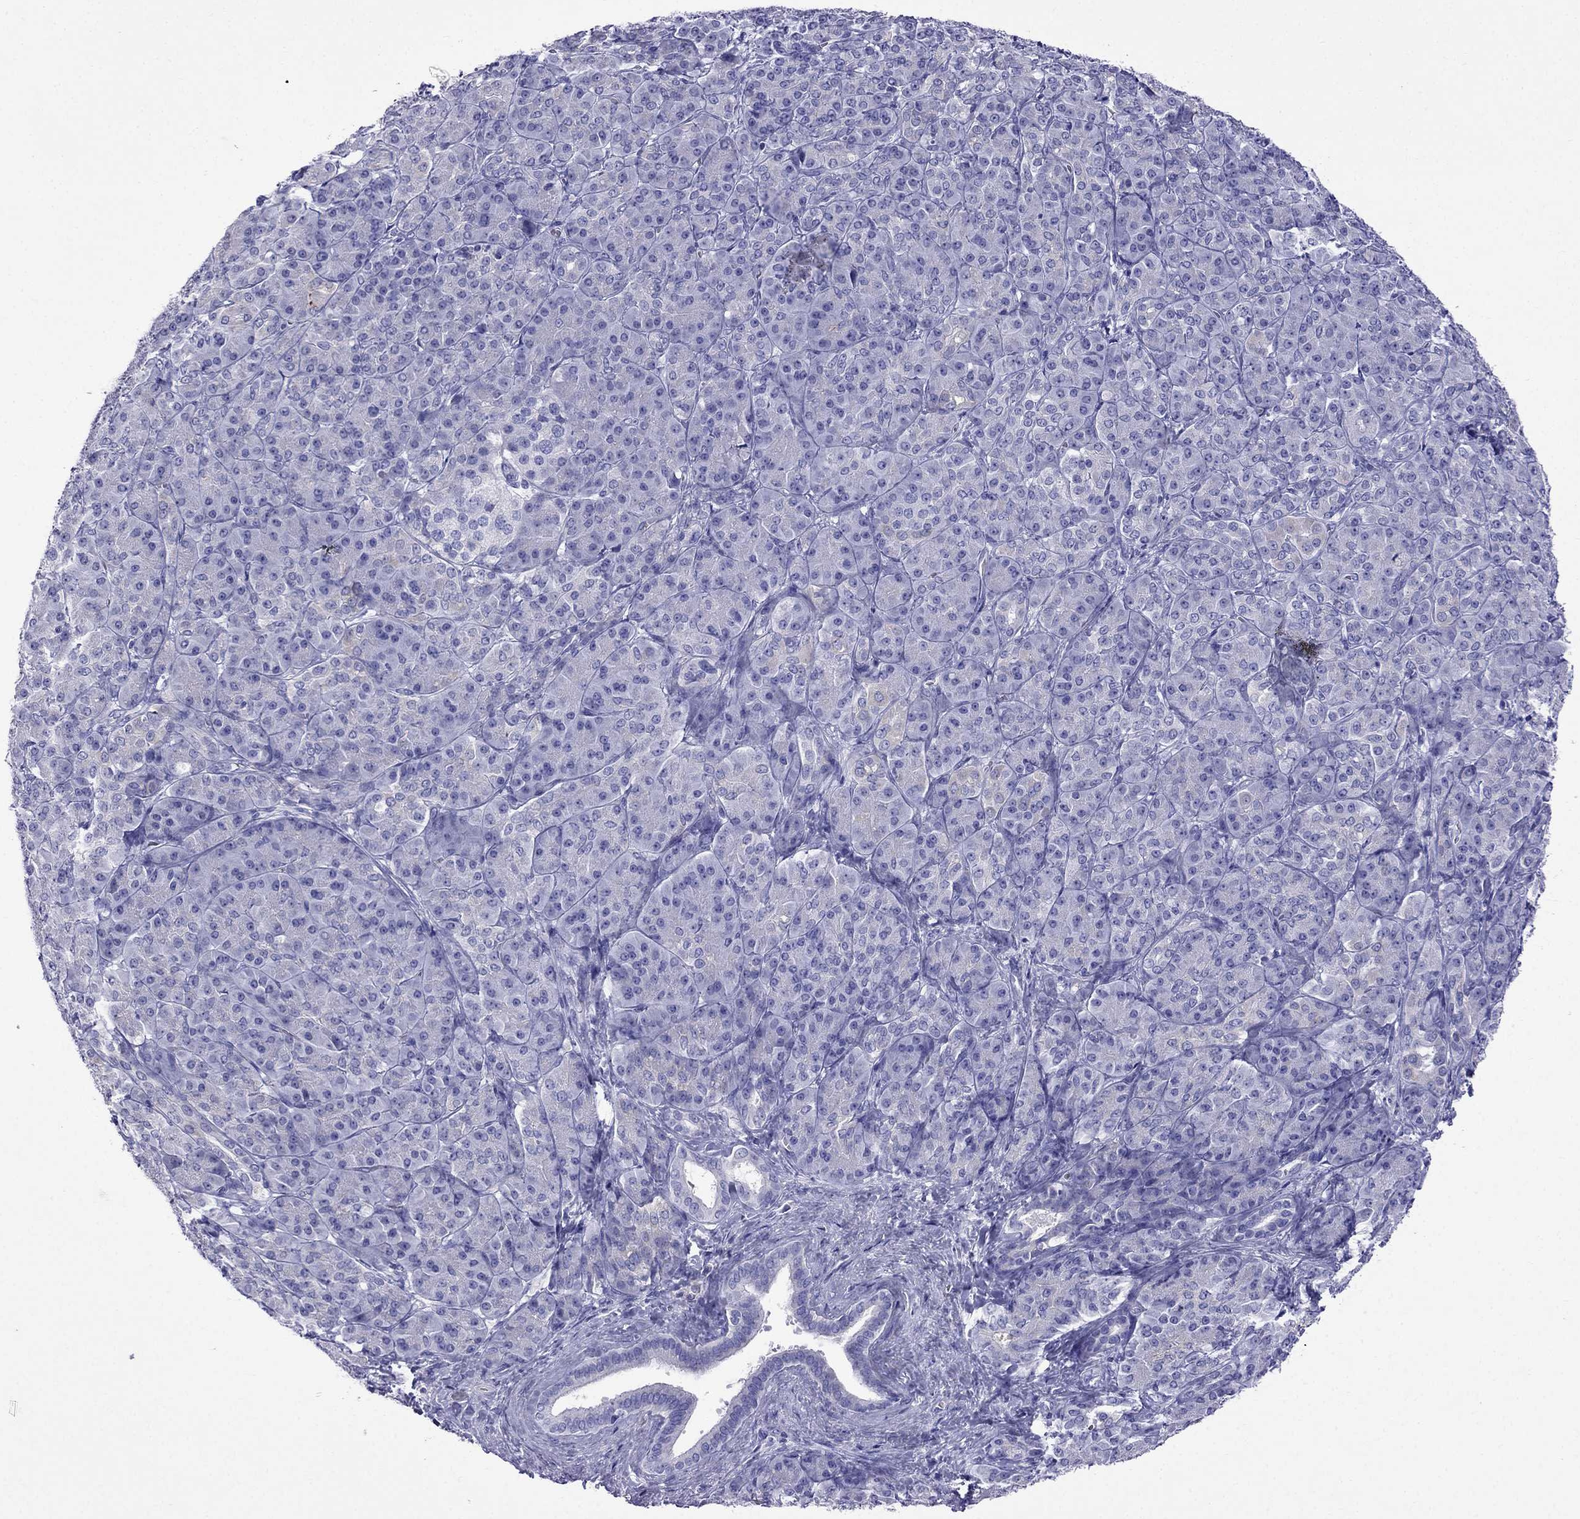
{"staining": {"intensity": "negative", "quantity": "none", "location": "none"}, "tissue": "pancreatic cancer", "cell_type": "Tumor cells", "image_type": "cancer", "snomed": [{"axis": "morphology", "description": "Normal tissue, NOS"}, {"axis": "morphology", "description": "Inflammation, NOS"}, {"axis": "morphology", "description": "Adenocarcinoma, NOS"}, {"axis": "topography", "description": "Pancreas"}], "caption": "High magnification brightfield microscopy of adenocarcinoma (pancreatic) stained with DAB (3,3'-diaminobenzidine) (brown) and counterstained with hematoxylin (blue): tumor cells show no significant staining.", "gene": "TDRD1", "patient": {"sex": "male", "age": 57}}